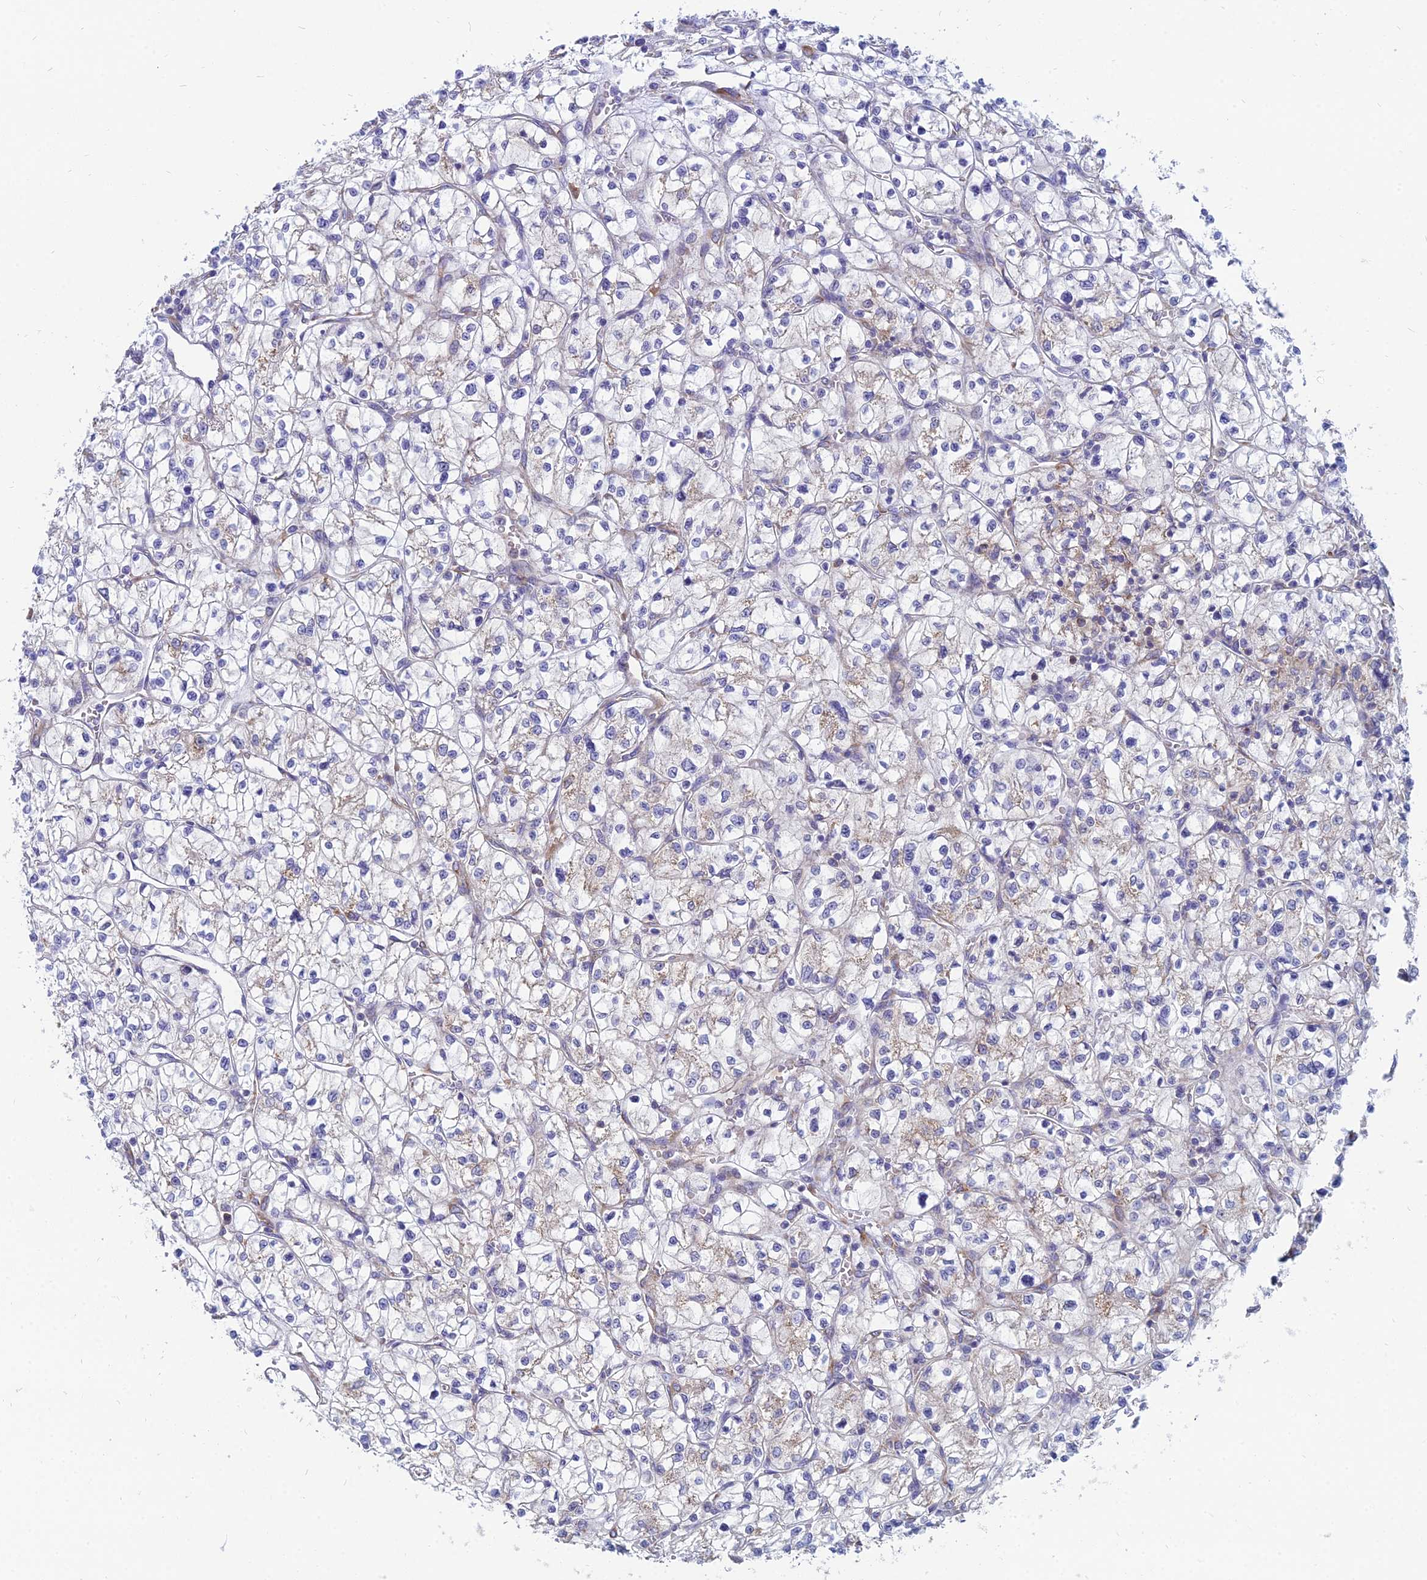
{"staining": {"intensity": "weak", "quantity": "<25%", "location": "cytoplasmic/membranous"}, "tissue": "renal cancer", "cell_type": "Tumor cells", "image_type": "cancer", "snomed": [{"axis": "morphology", "description": "Adenocarcinoma, NOS"}, {"axis": "topography", "description": "Kidney"}], "caption": "This is a image of immunohistochemistry (IHC) staining of adenocarcinoma (renal), which shows no positivity in tumor cells. Nuclei are stained in blue.", "gene": "TXLNA", "patient": {"sex": "female", "age": 64}}